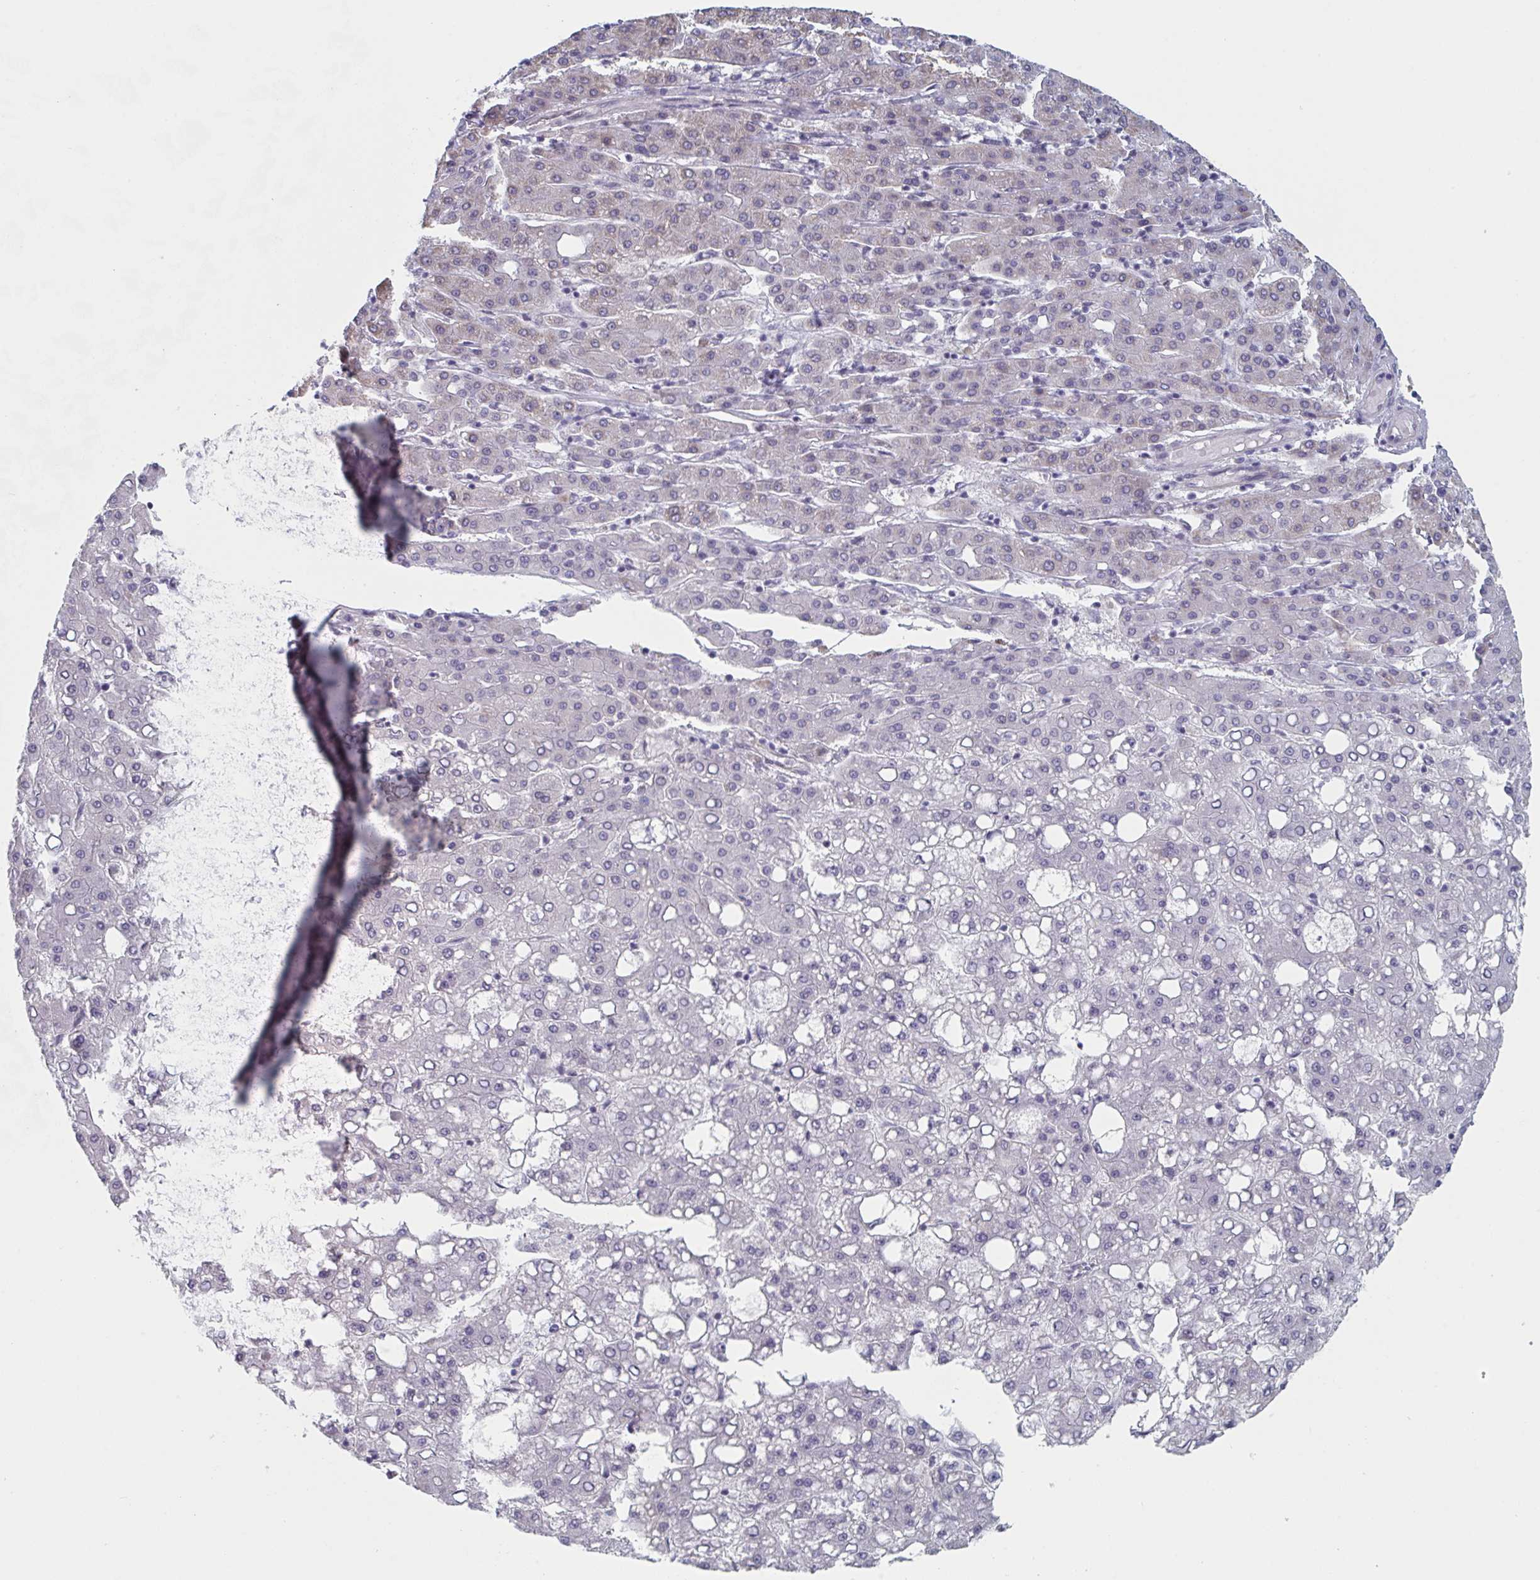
{"staining": {"intensity": "negative", "quantity": "none", "location": "none"}, "tissue": "liver cancer", "cell_type": "Tumor cells", "image_type": "cancer", "snomed": [{"axis": "morphology", "description": "Carcinoma, Hepatocellular, NOS"}, {"axis": "topography", "description": "Liver"}], "caption": "Immunohistochemical staining of human liver hepatocellular carcinoma reveals no significant positivity in tumor cells. Brightfield microscopy of immunohistochemistry stained with DAB (3,3'-diaminobenzidine) (brown) and hematoxylin (blue), captured at high magnification.", "gene": "FOXA1", "patient": {"sex": "male", "age": 65}}